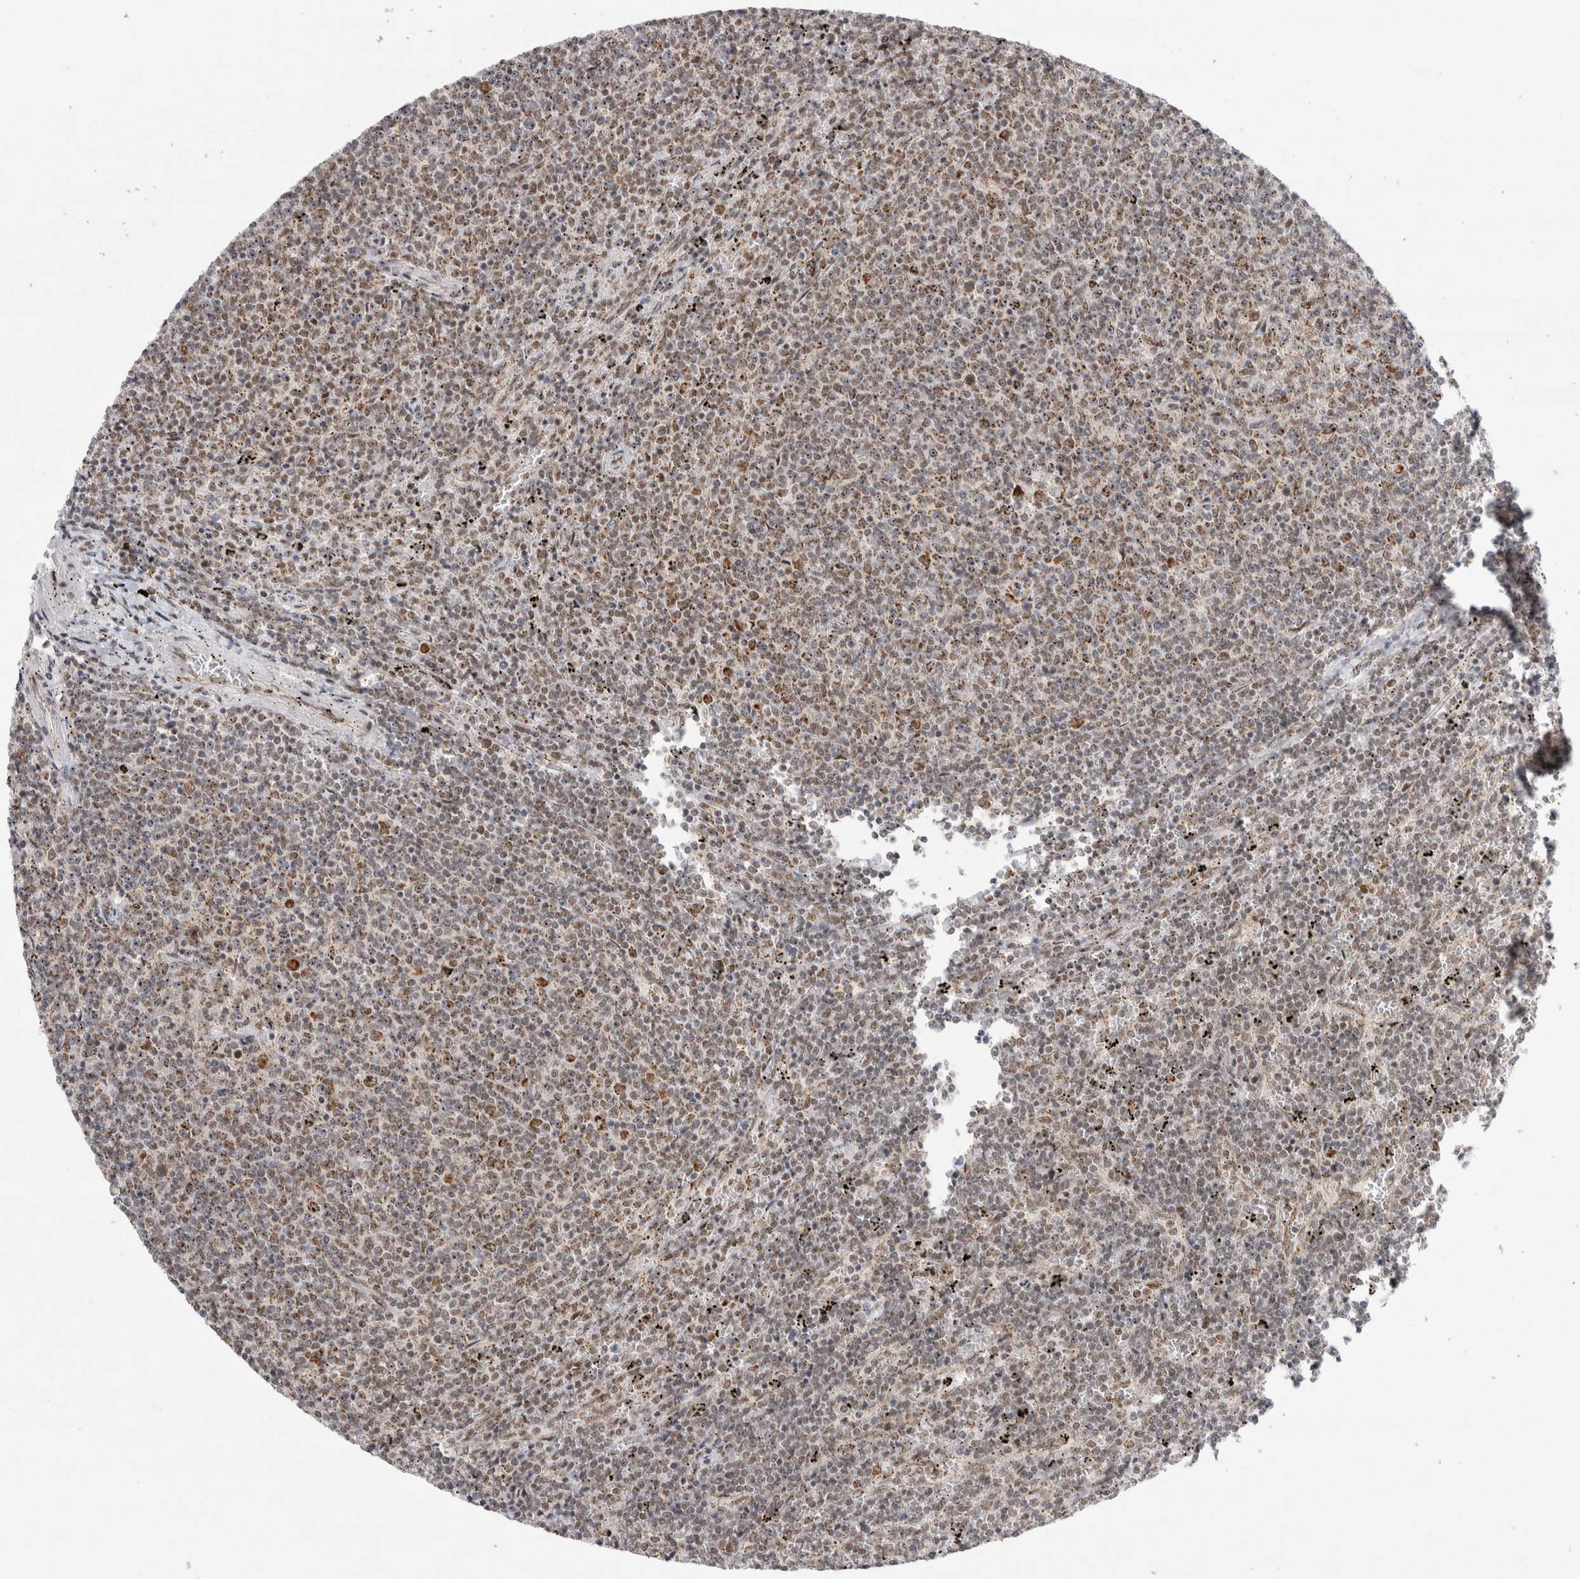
{"staining": {"intensity": "moderate", "quantity": "<25%", "location": "cytoplasmic/membranous,nuclear"}, "tissue": "lymphoma", "cell_type": "Tumor cells", "image_type": "cancer", "snomed": [{"axis": "morphology", "description": "Malignant lymphoma, non-Hodgkin's type, Low grade"}, {"axis": "topography", "description": "Spleen"}], "caption": "Brown immunohistochemical staining in human lymphoma demonstrates moderate cytoplasmic/membranous and nuclear staining in approximately <25% of tumor cells.", "gene": "MRPL37", "patient": {"sex": "female", "age": 50}}